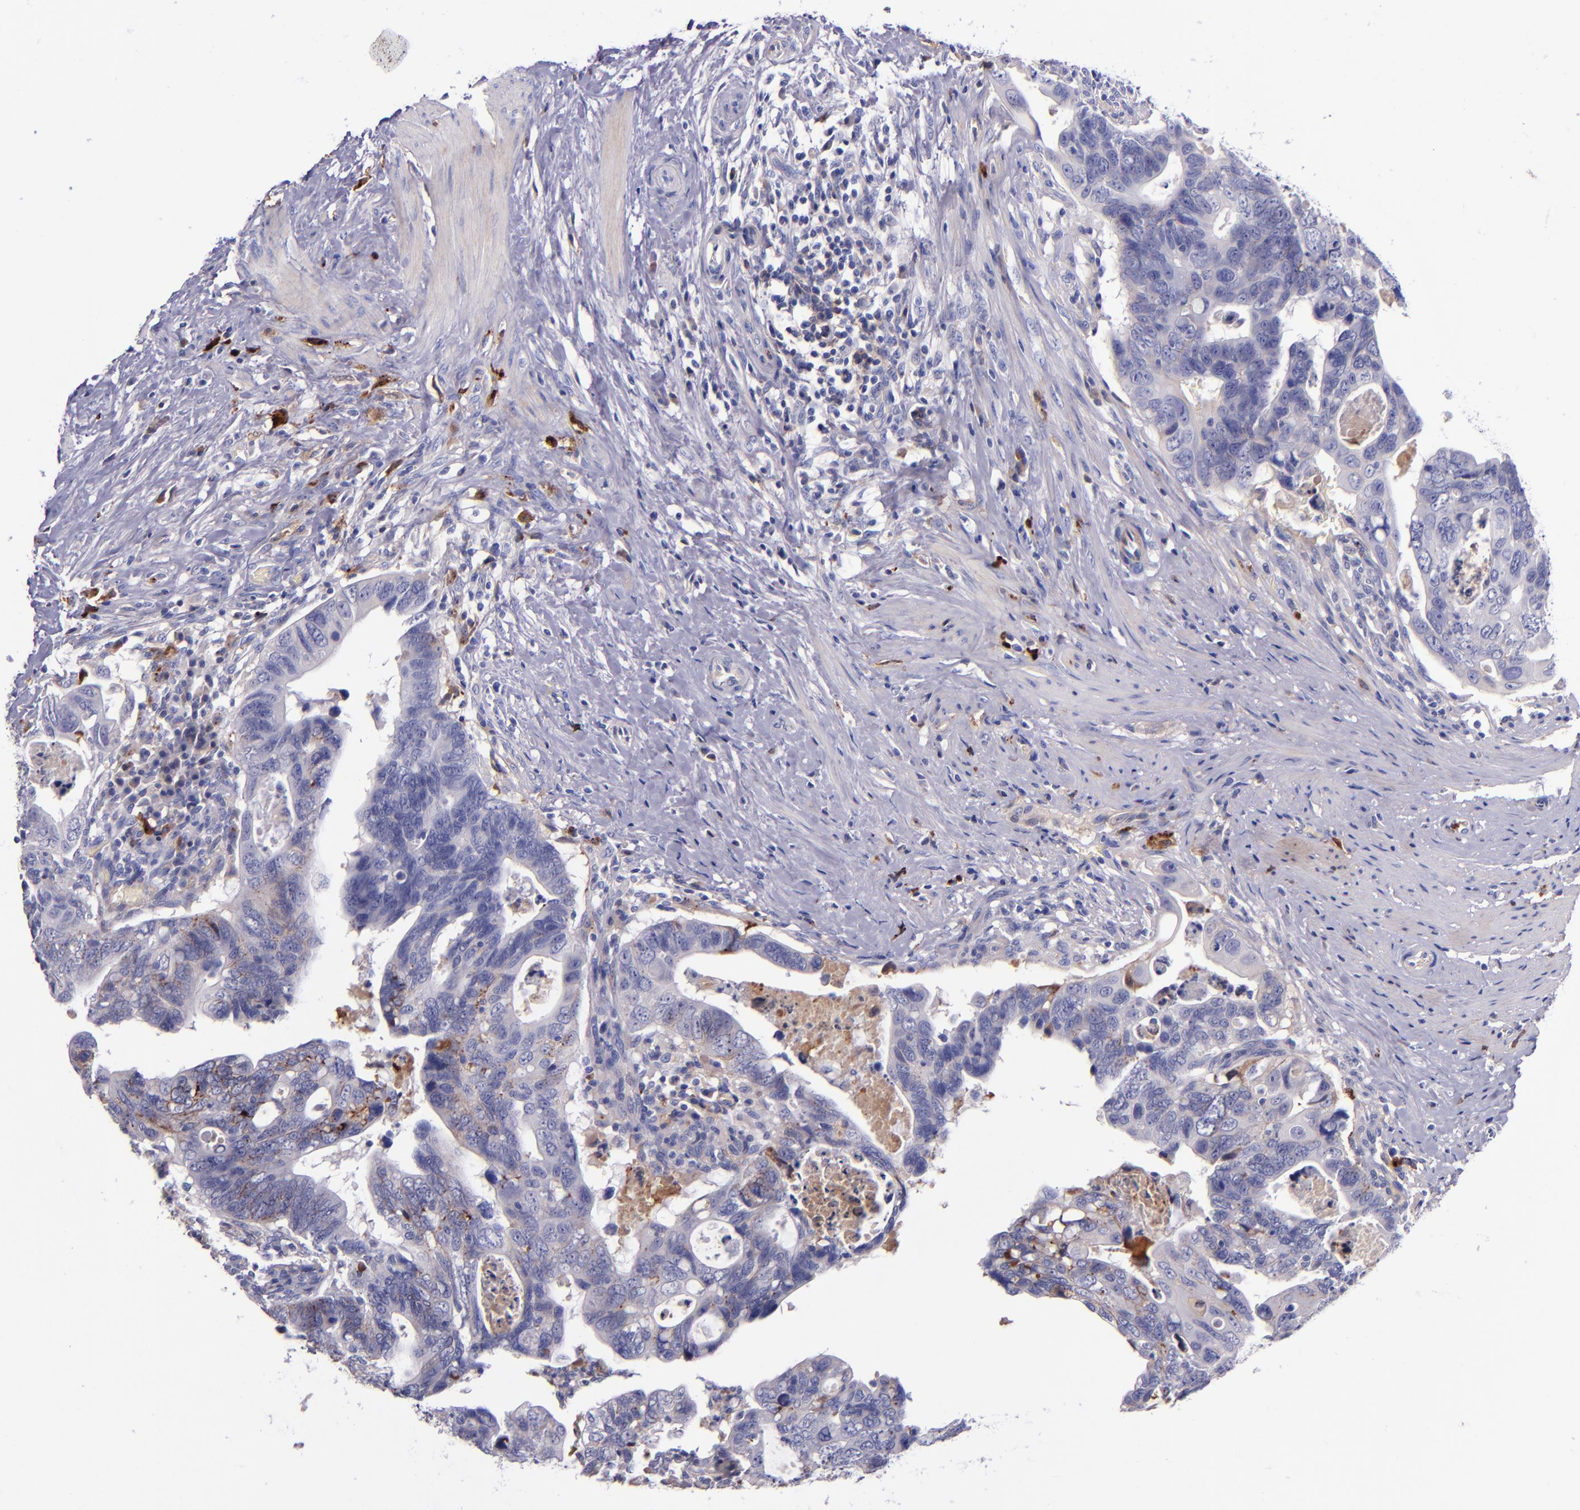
{"staining": {"intensity": "negative", "quantity": "none", "location": "none"}, "tissue": "colorectal cancer", "cell_type": "Tumor cells", "image_type": "cancer", "snomed": [{"axis": "morphology", "description": "Adenocarcinoma, NOS"}, {"axis": "topography", "description": "Rectum"}], "caption": "Photomicrograph shows no protein expression in tumor cells of colorectal cancer tissue.", "gene": "KNG1", "patient": {"sex": "male", "age": 53}}